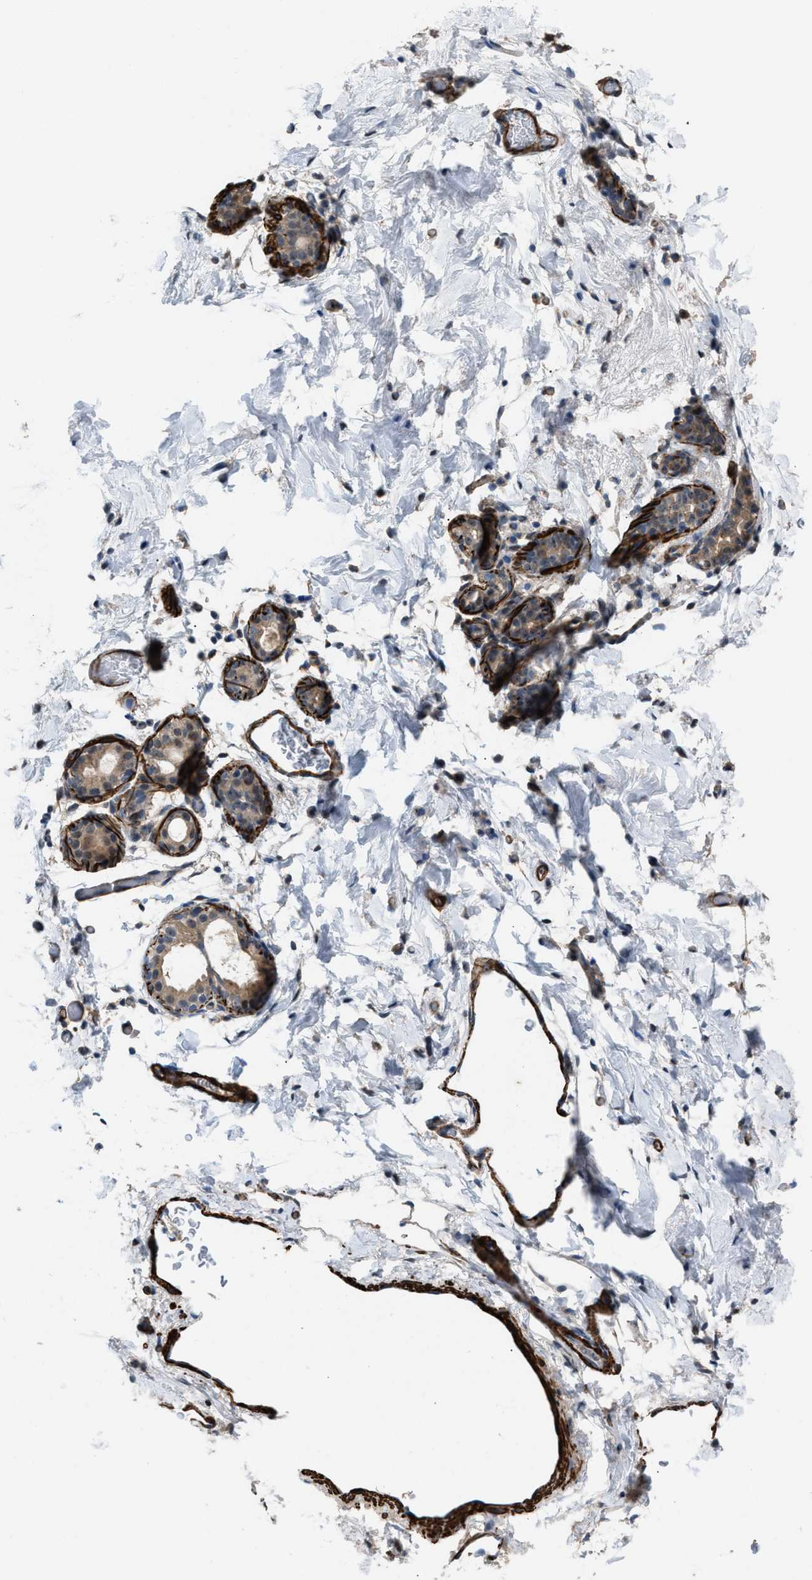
{"staining": {"intensity": "weak", "quantity": ">75%", "location": "cytoplasmic/membranous"}, "tissue": "breast", "cell_type": "Adipocytes", "image_type": "normal", "snomed": [{"axis": "morphology", "description": "Normal tissue, NOS"}, {"axis": "topography", "description": "Breast"}], "caption": "A high-resolution micrograph shows IHC staining of benign breast, which shows weak cytoplasmic/membranous staining in about >75% of adipocytes. The staining was performed using DAB, with brown indicating positive protein expression. Nuclei are stained blue with hematoxylin.", "gene": "NQO2", "patient": {"sex": "female", "age": 62}}